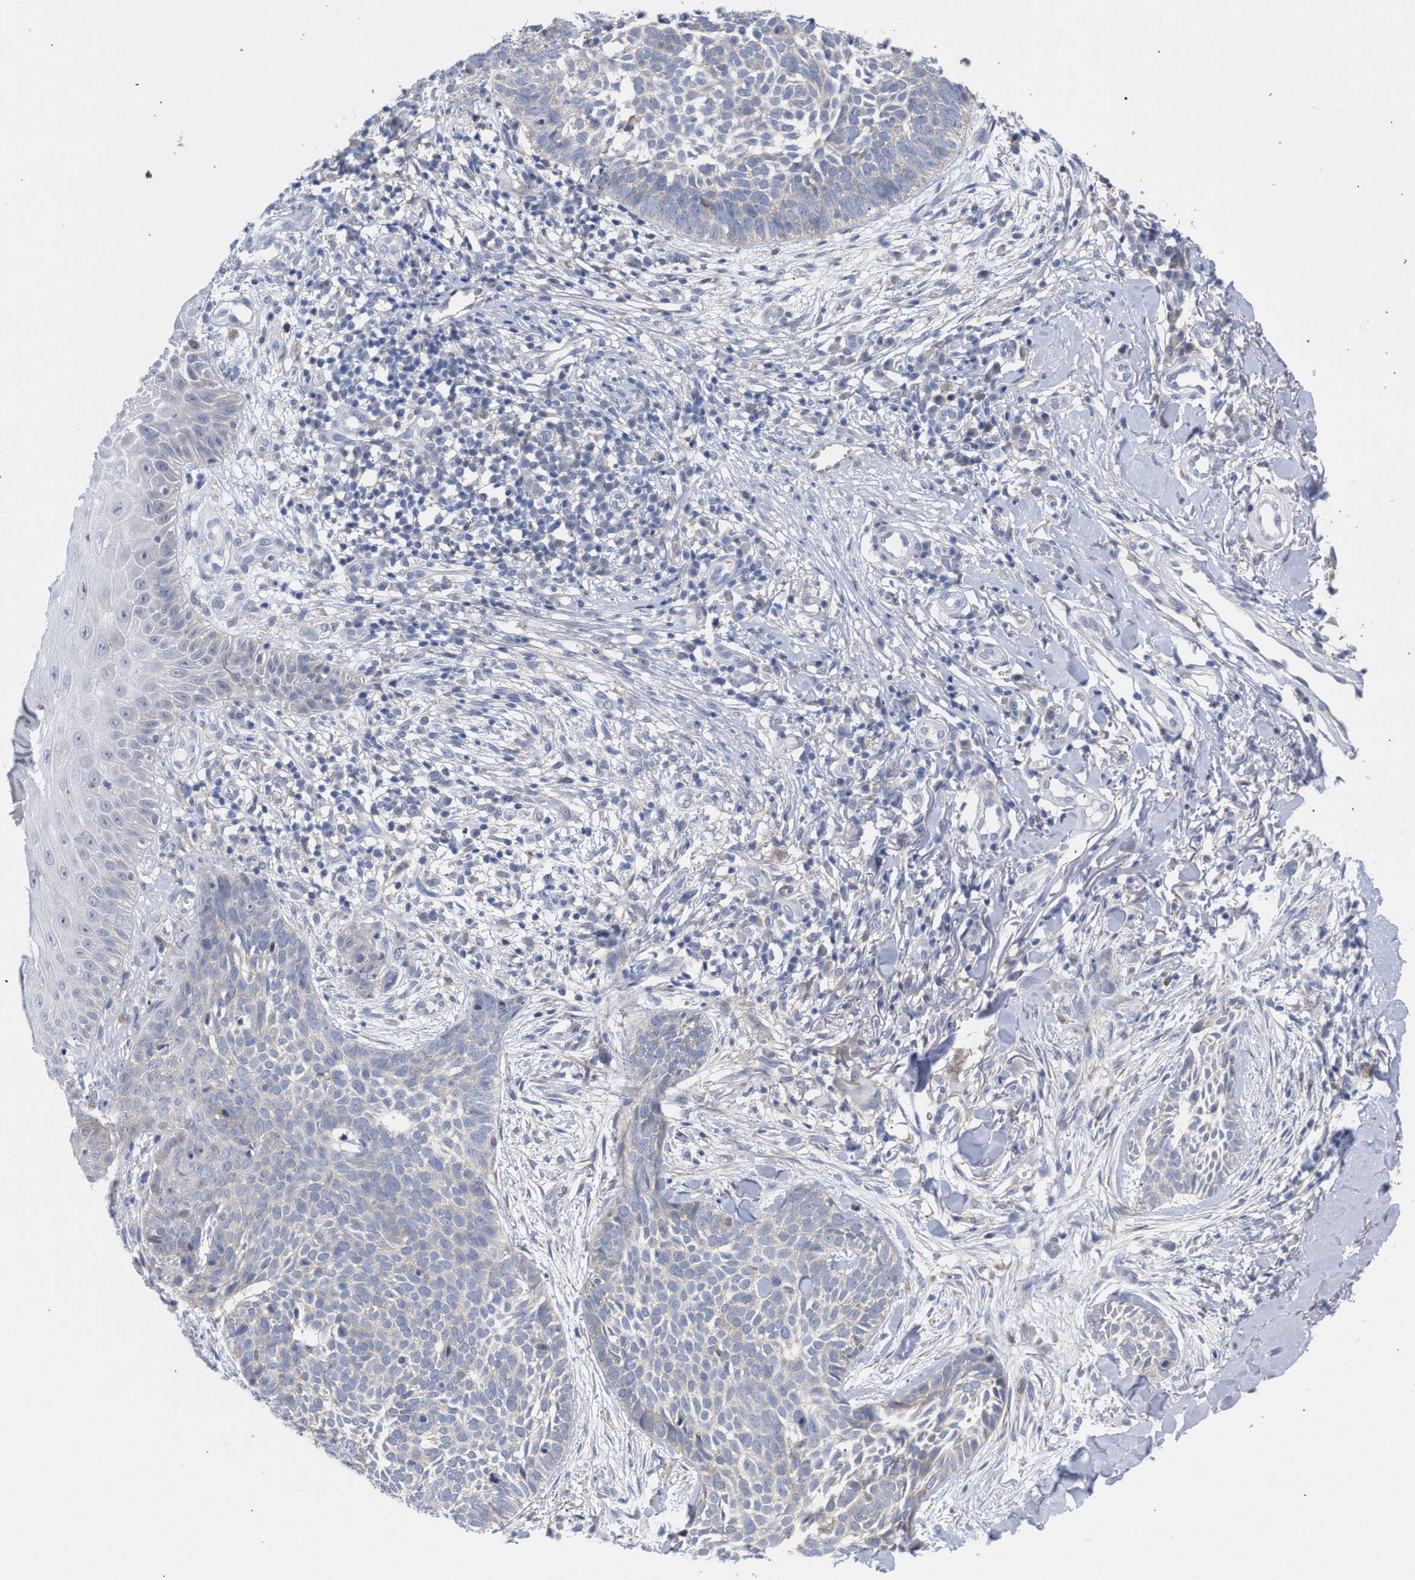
{"staining": {"intensity": "negative", "quantity": "none", "location": "none"}, "tissue": "skin cancer", "cell_type": "Tumor cells", "image_type": "cancer", "snomed": [{"axis": "morphology", "description": "Normal tissue, NOS"}, {"axis": "morphology", "description": "Basal cell carcinoma"}, {"axis": "topography", "description": "Skin"}], "caption": "This is a micrograph of immunohistochemistry (IHC) staining of skin cancer (basal cell carcinoma), which shows no positivity in tumor cells.", "gene": "FHOD3", "patient": {"sex": "male", "age": 67}}